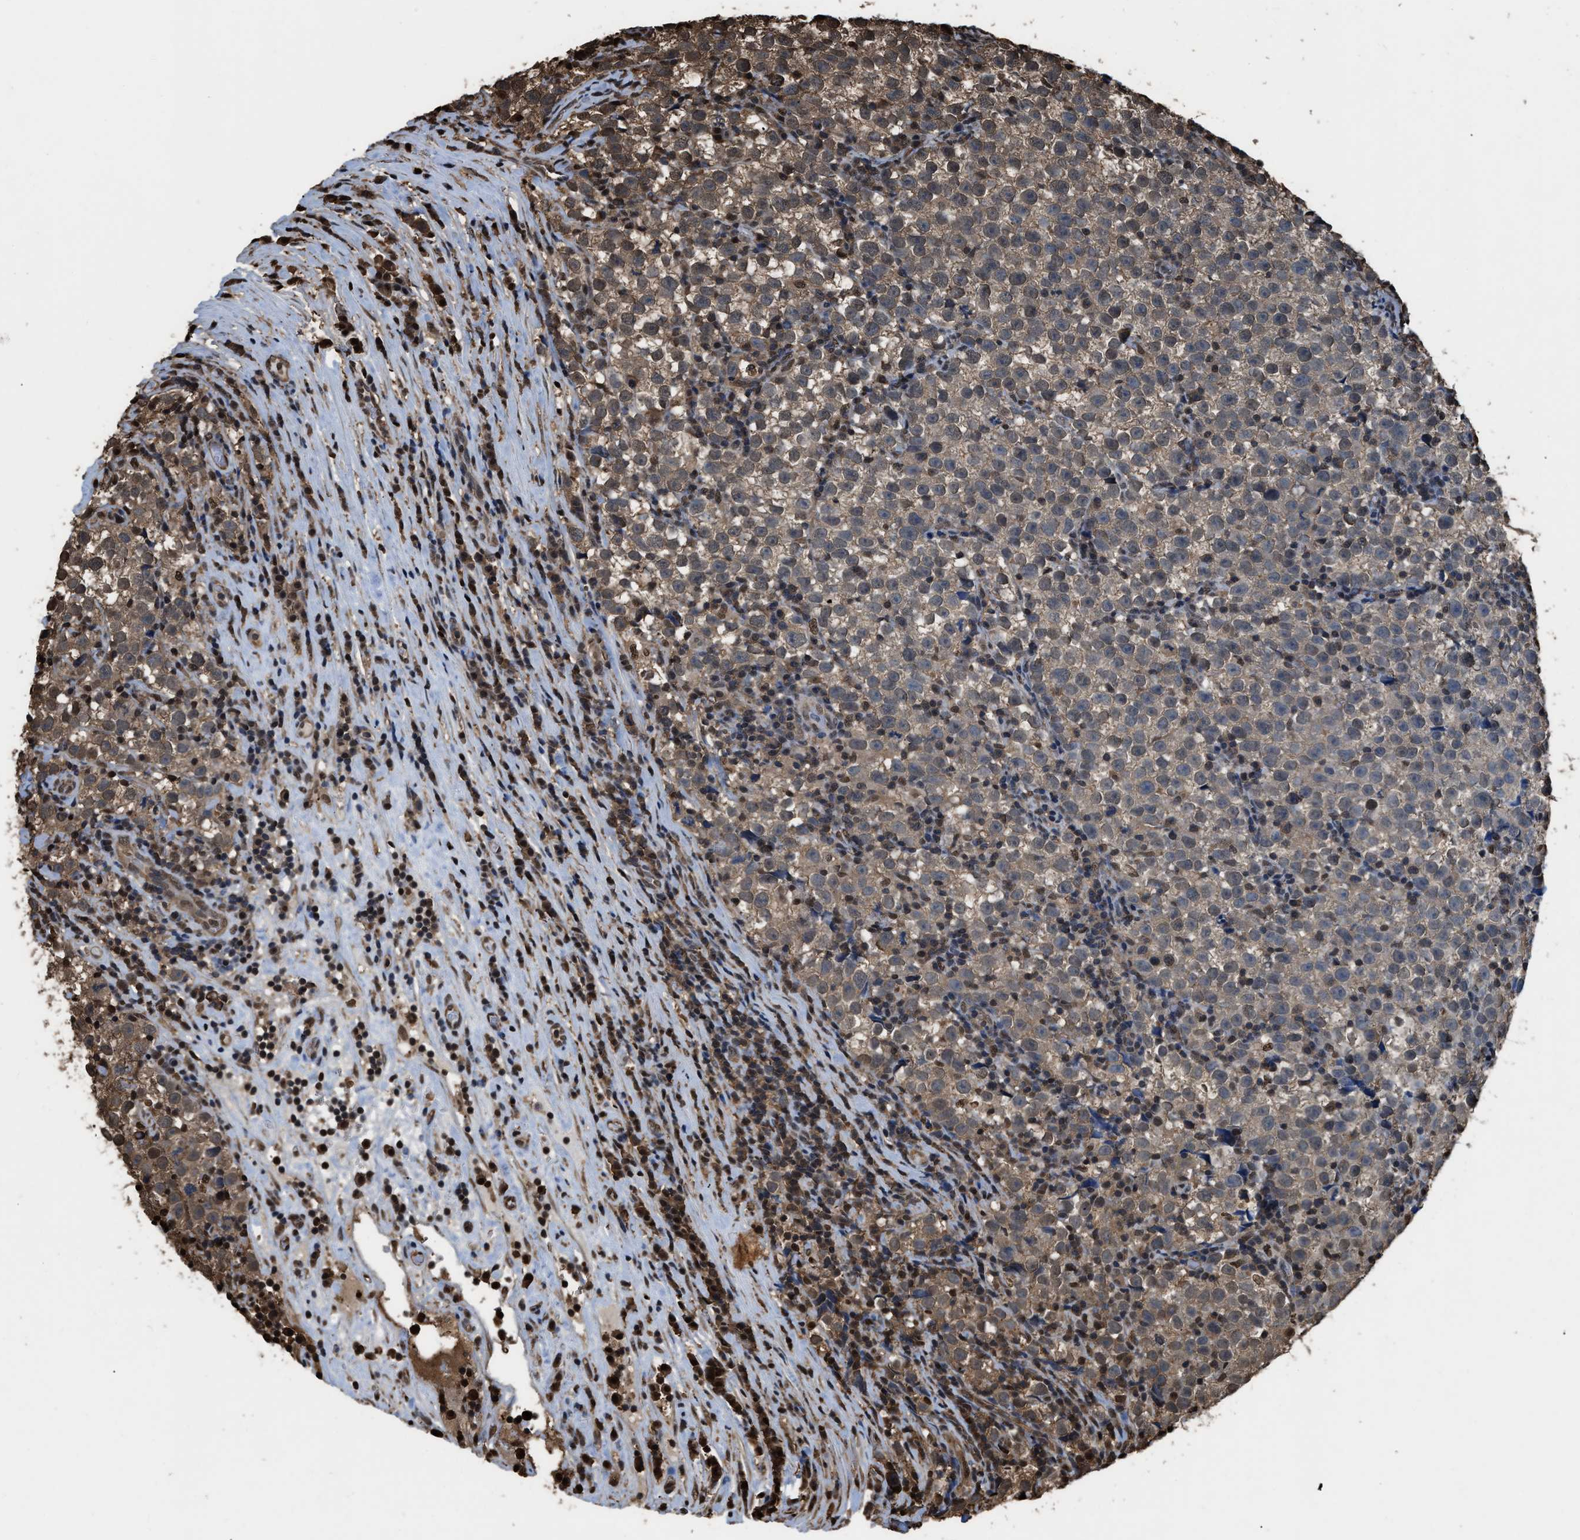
{"staining": {"intensity": "weak", "quantity": ">75%", "location": "cytoplasmic/membranous"}, "tissue": "testis cancer", "cell_type": "Tumor cells", "image_type": "cancer", "snomed": [{"axis": "morphology", "description": "Normal tissue, NOS"}, {"axis": "morphology", "description": "Seminoma, NOS"}, {"axis": "topography", "description": "Testis"}], "caption": "Immunohistochemistry of testis cancer exhibits low levels of weak cytoplasmic/membranous expression in about >75% of tumor cells.", "gene": "FNTA", "patient": {"sex": "male", "age": 43}}